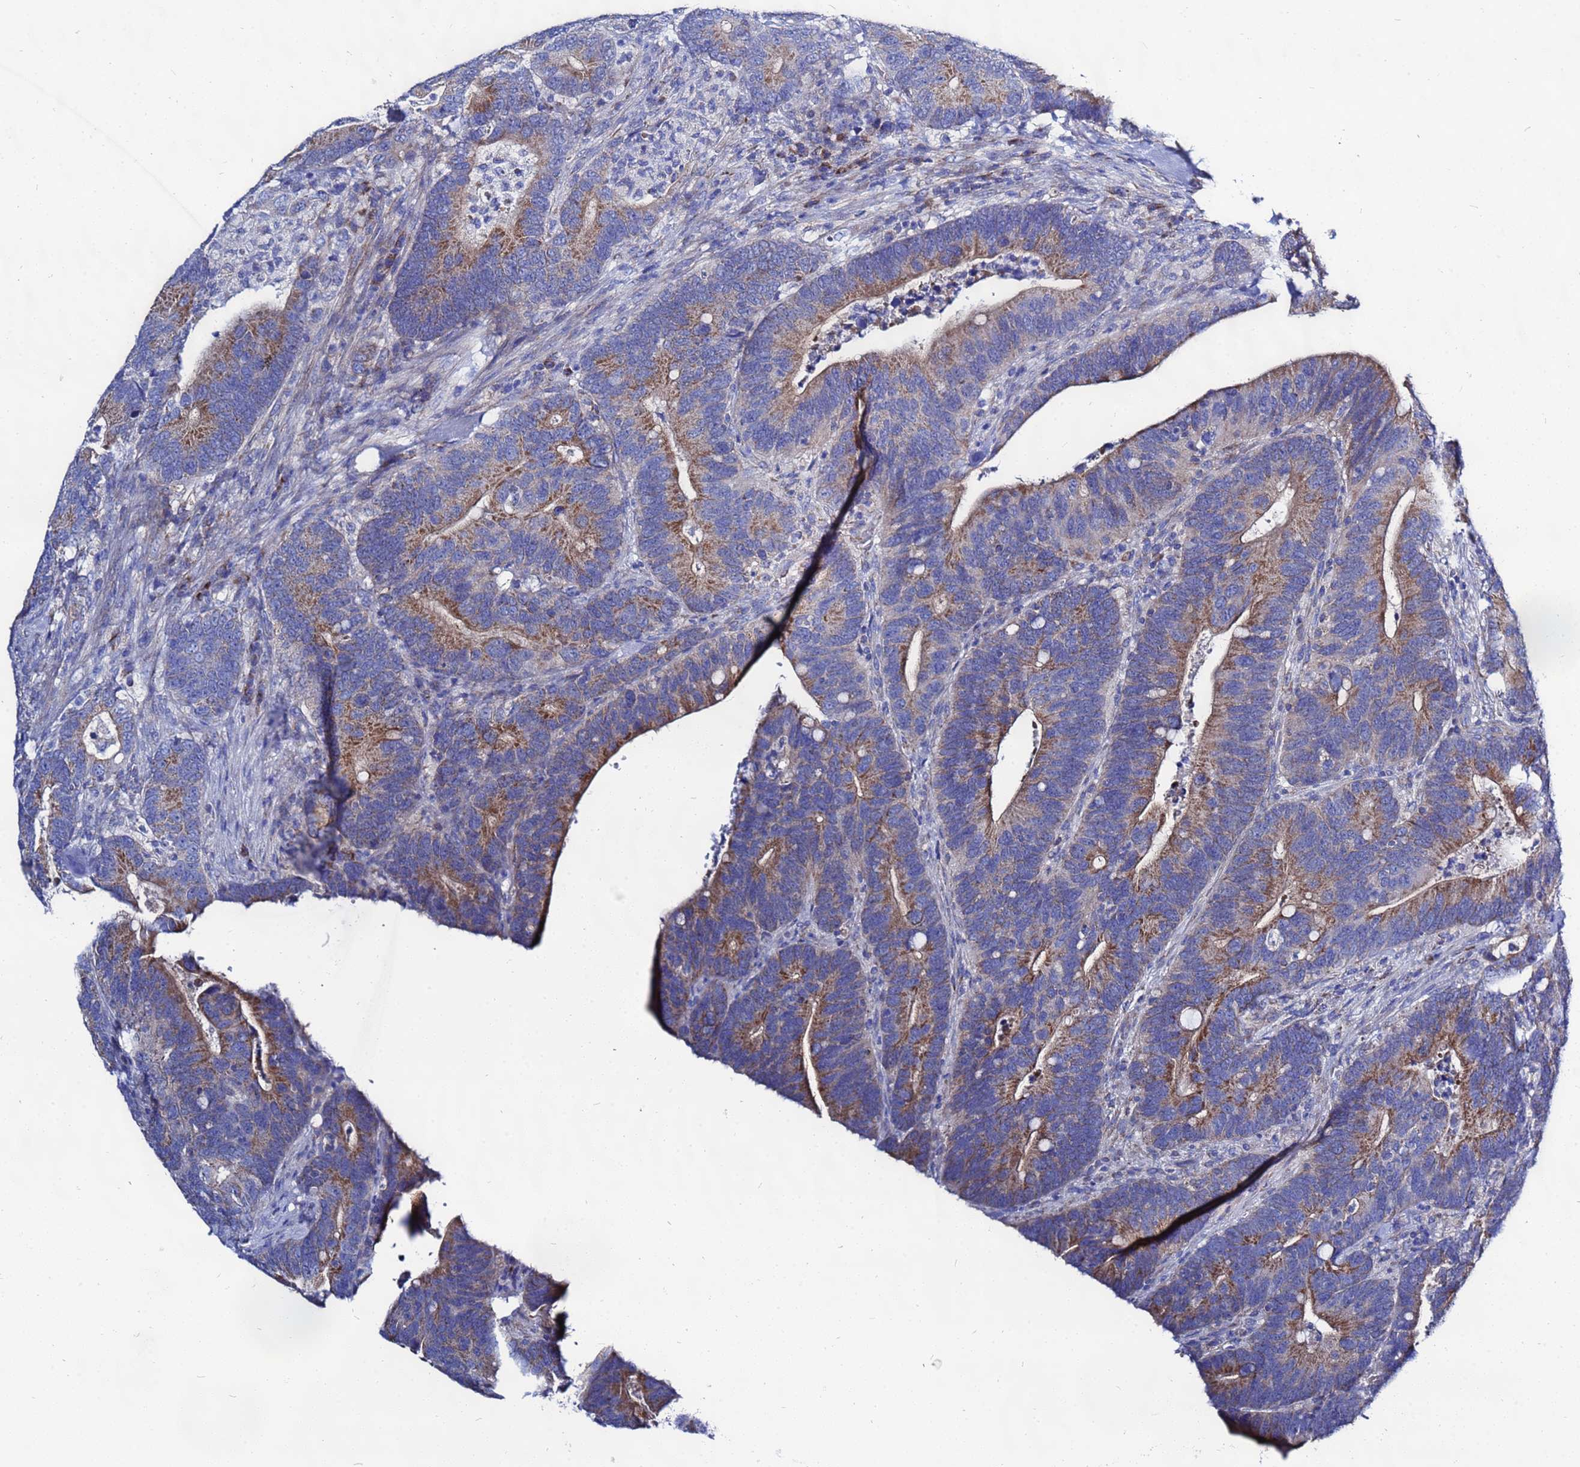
{"staining": {"intensity": "moderate", "quantity": "25%-75%", "location": "cytoplasmic/membranous"}, "tissue": "colorectal cancer", "cell_type": "Tumor cells", "image_type": "cancer", "snomed": [{"axis": "morphology", "description": "Adenocarcinoma, NOS"}, {"axis": "topography", "description": "Colon"}], "caption": "Colorectal adenocarcinoma stained for a protein demonstrates moderate cytoplasmic/membranous positivity in tumor cells.", "gene": "FAHD2A", "patient": {"sex": "female", "age": 66}}